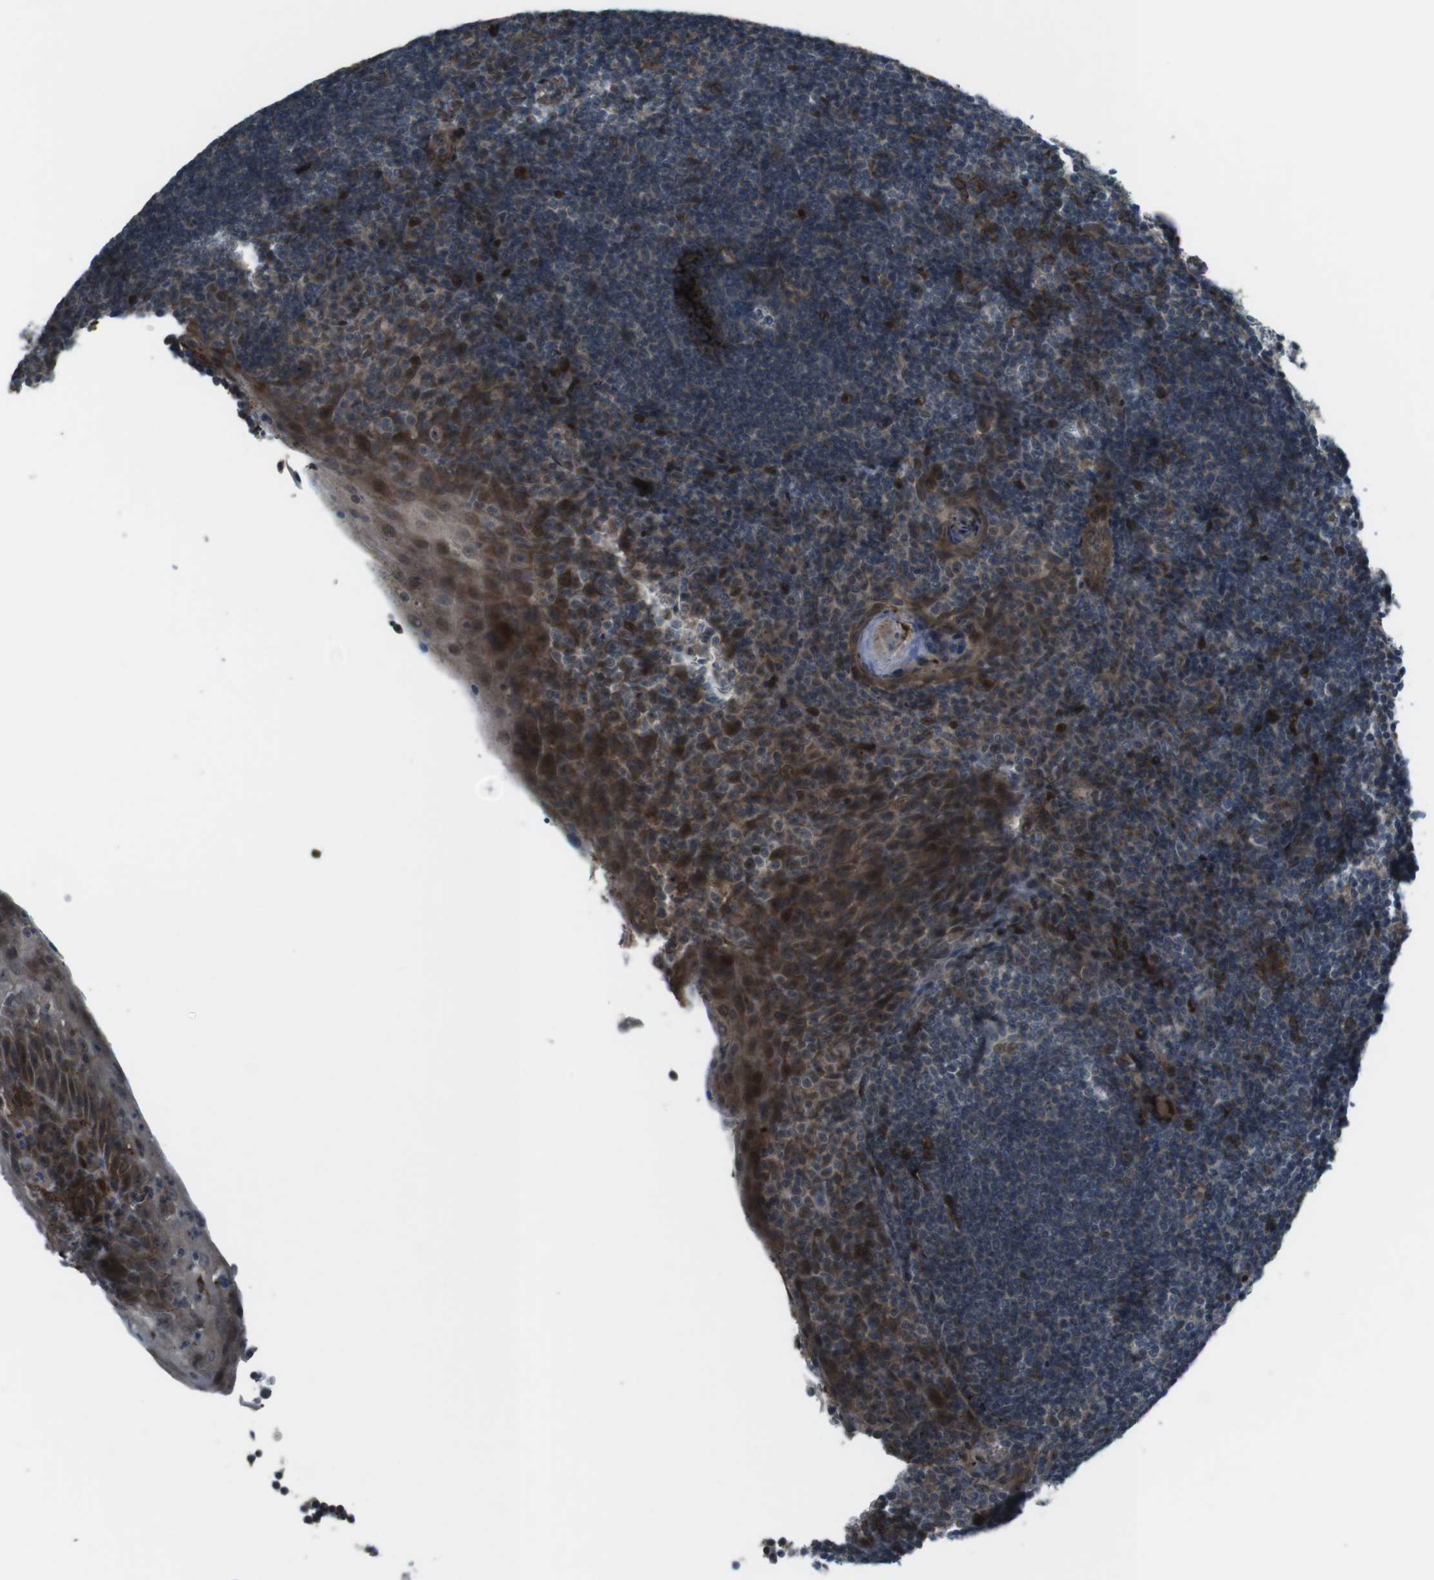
{"staining": {"intensity": "moderate", "quantity": "<25%", "location": "cytoplasmic/membranous"}, "tissue": "tonsil", "cell_type": "Germinal center cells", "image_type": "normal", "snomed": [{"axis": "morphology", "description": "Normal tissue, NOS"}, {"axis": "topography", "description": "Tonsil"}], "caption": "This image reveals immunohistochemistry staining of normal tonsil, with low moderate cytoplasmic/membranous positivity in about <25% of germinal center cells.", "gene": "GDF10", "patient": {"sex": "male", "age": 37}}